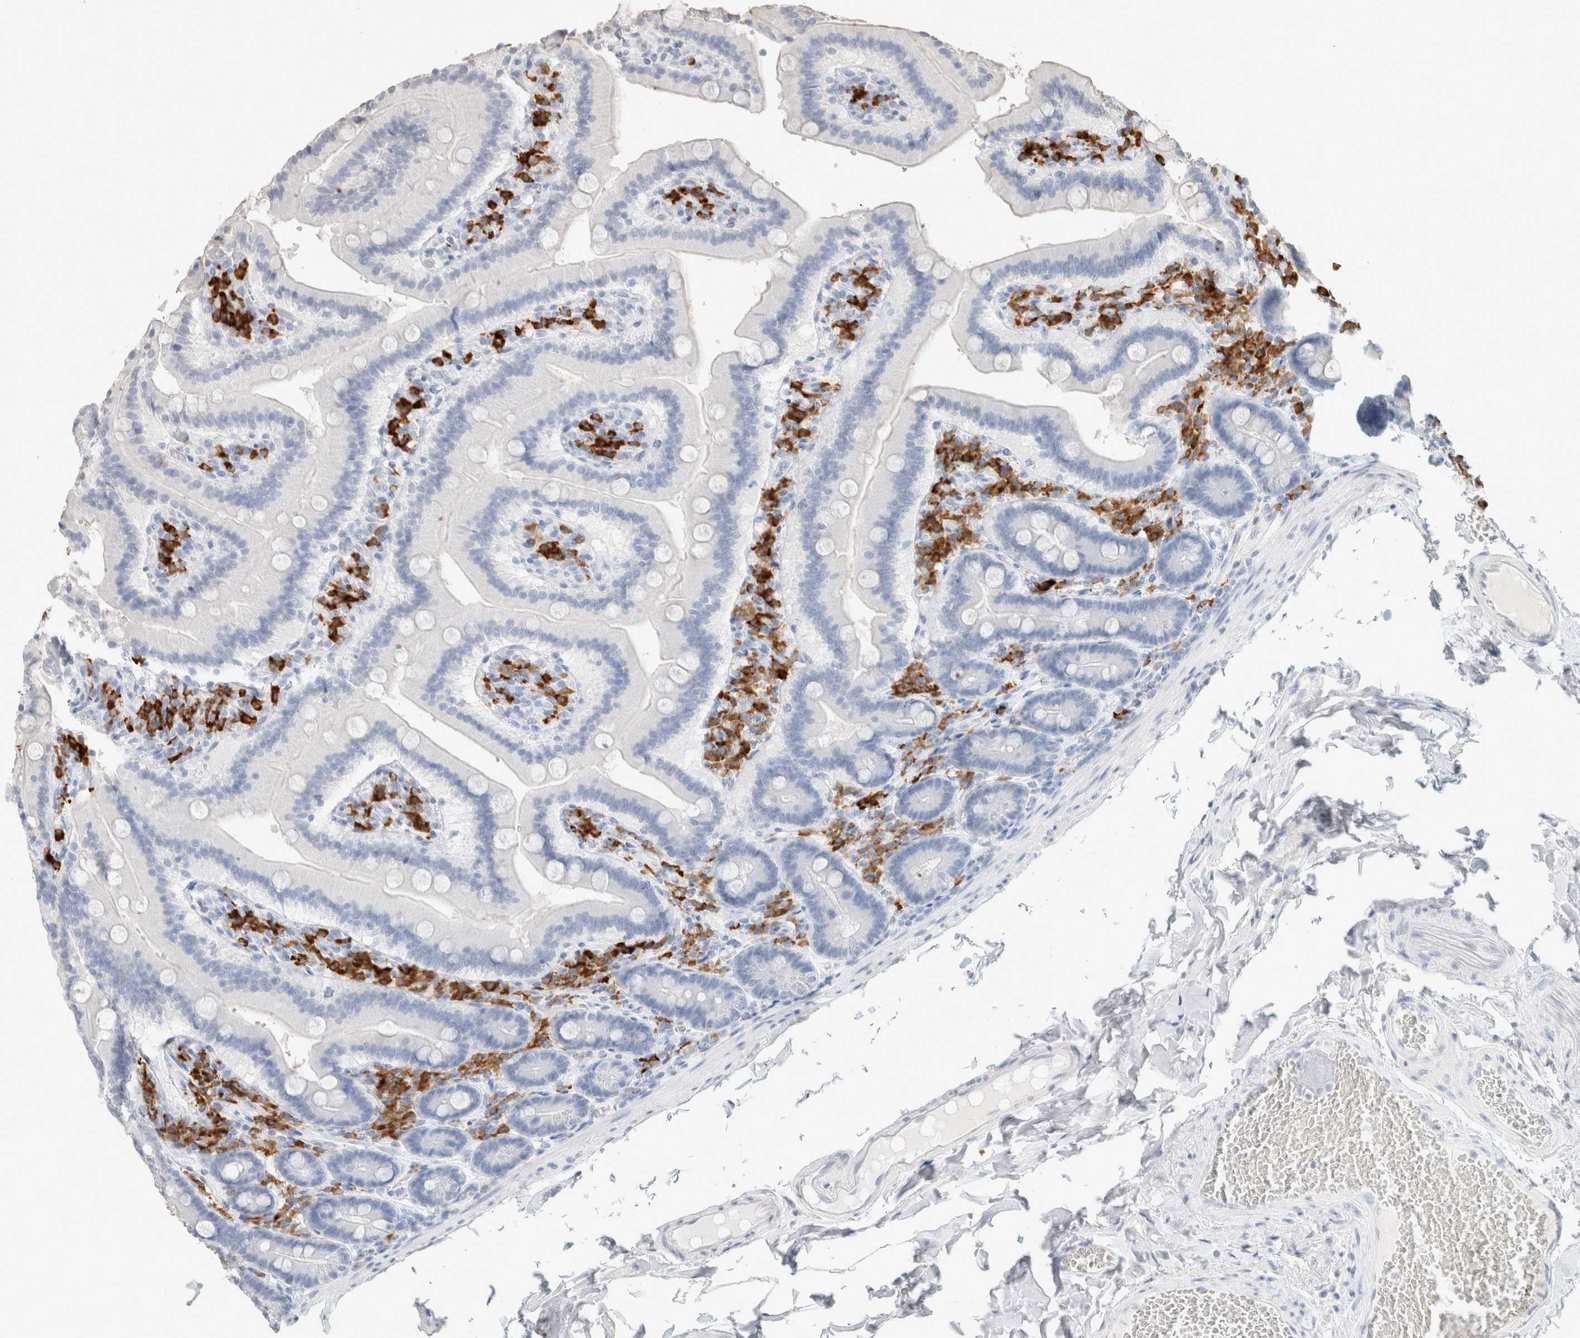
{"staining": {"intensity": "negative", "quantity": "none", "location": "none"}, "tissue": "duodenum", "cell_type": "Glandular cells", "image_type": "normal", "snomed": [{"axis": "morphology", "description": "Normal tissue, NOS"}, {"axis": "topography", "description": "Duodenum"}], "caption": "This is an IHC image of benign human duodenum. There is no positivity in glandular cells.", "gene": "CD80", "patient": {"sex": "female", "age": 62}}